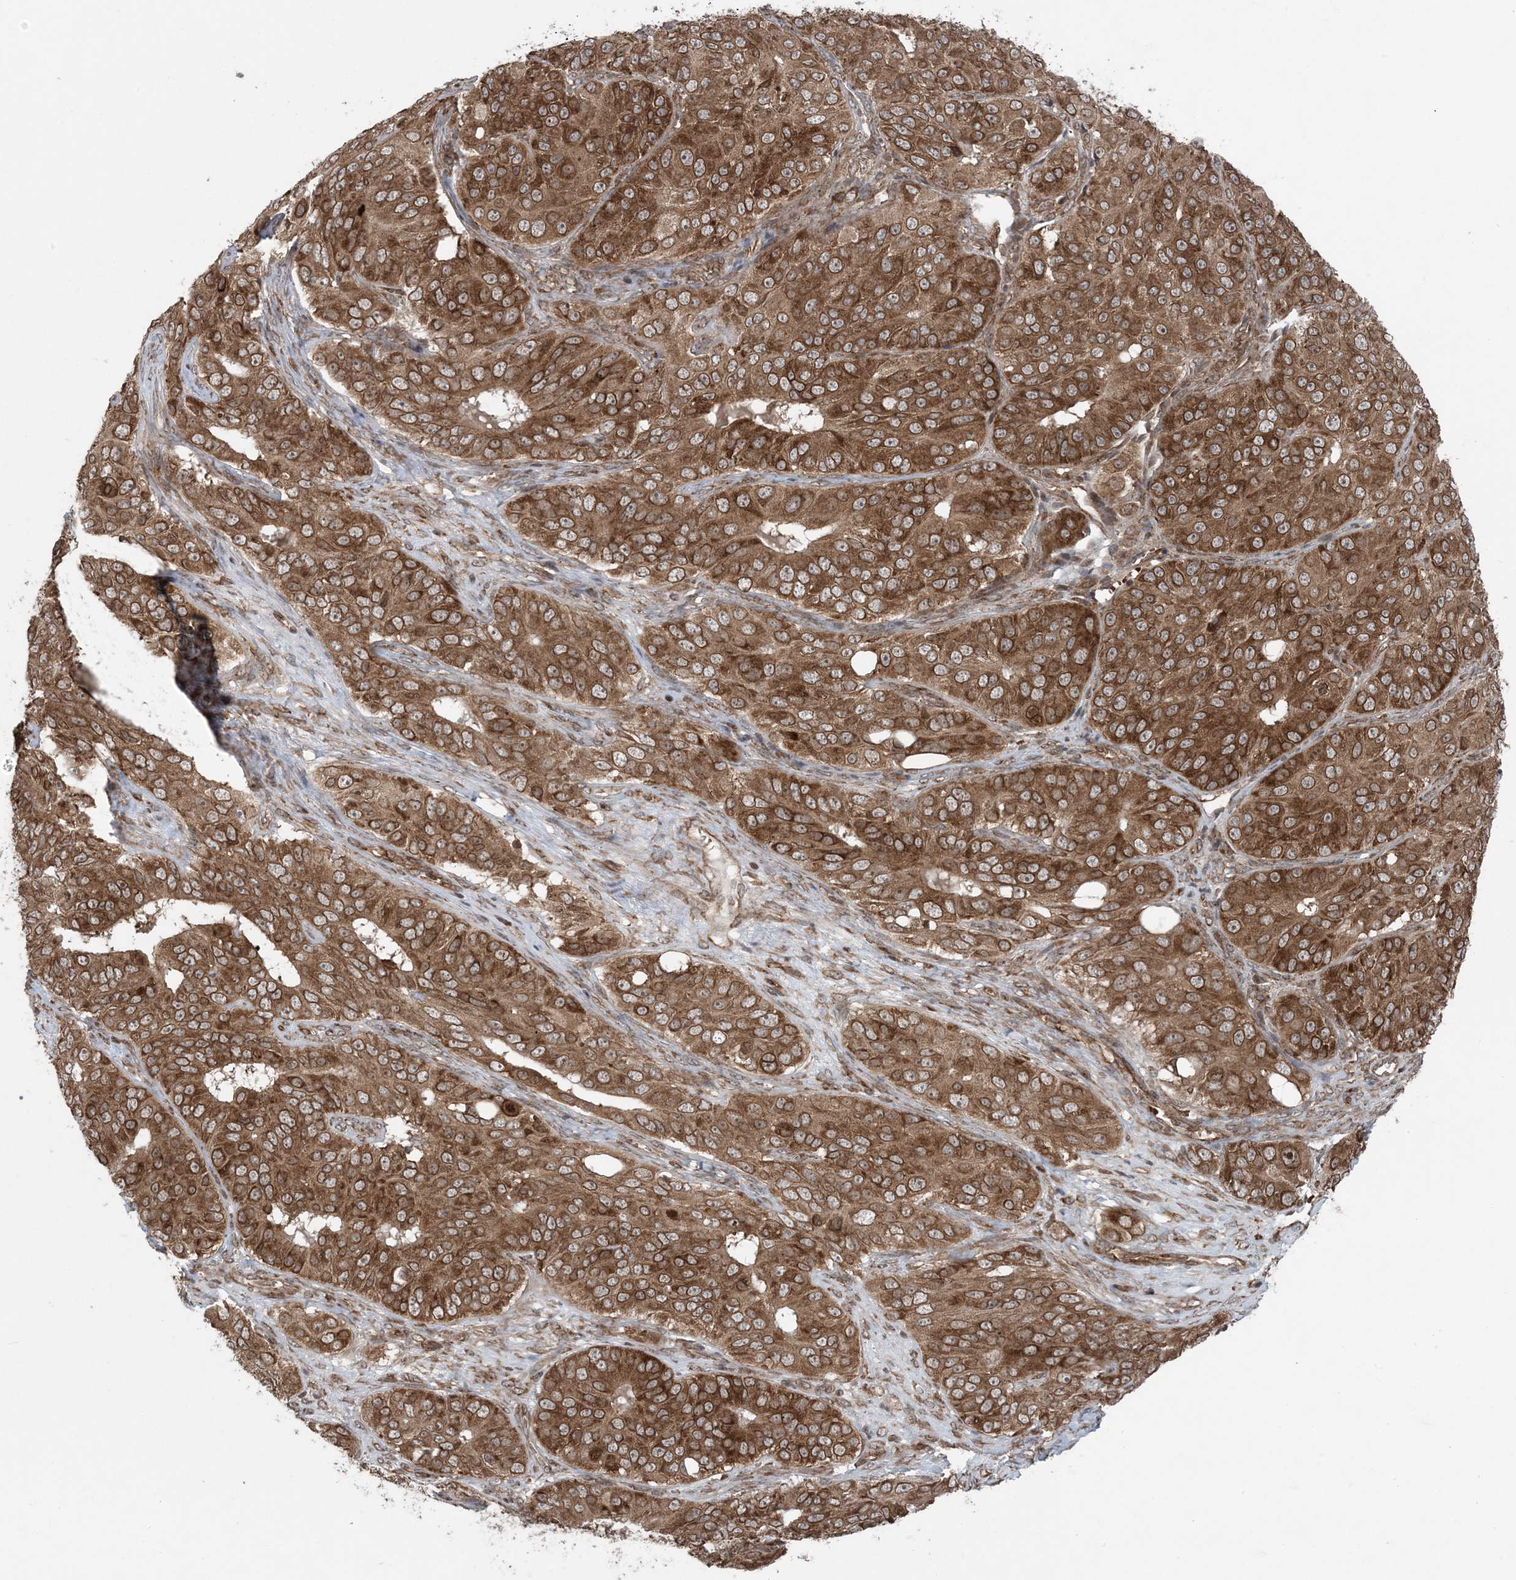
{"staining": {"intensity": "strong", "quantity": ">75%", "location": "cytoplasmic/membranous"}, "tissue": "ovarian cancer", "cell_type": "Tumor cells", "image_type": "cancer", "snomed": [{"axis": "morphology", "description": "Carcinoma, endometroid"}, {"axis": "topography", "description": "Ovary"}], "caption": "Brown immunohistochemical staining in human ovarian cancer shows strong cytoplasmic/membranous staining in approximately >75% of tumor cells. The staining was performed using DAB to visualize the protein expression in brown, while the nuclei were stained in blue with hematoxylin (Magnification: 20x).", "gene": "DDX19B", "patient": {"sex": "female", "age": 51}}